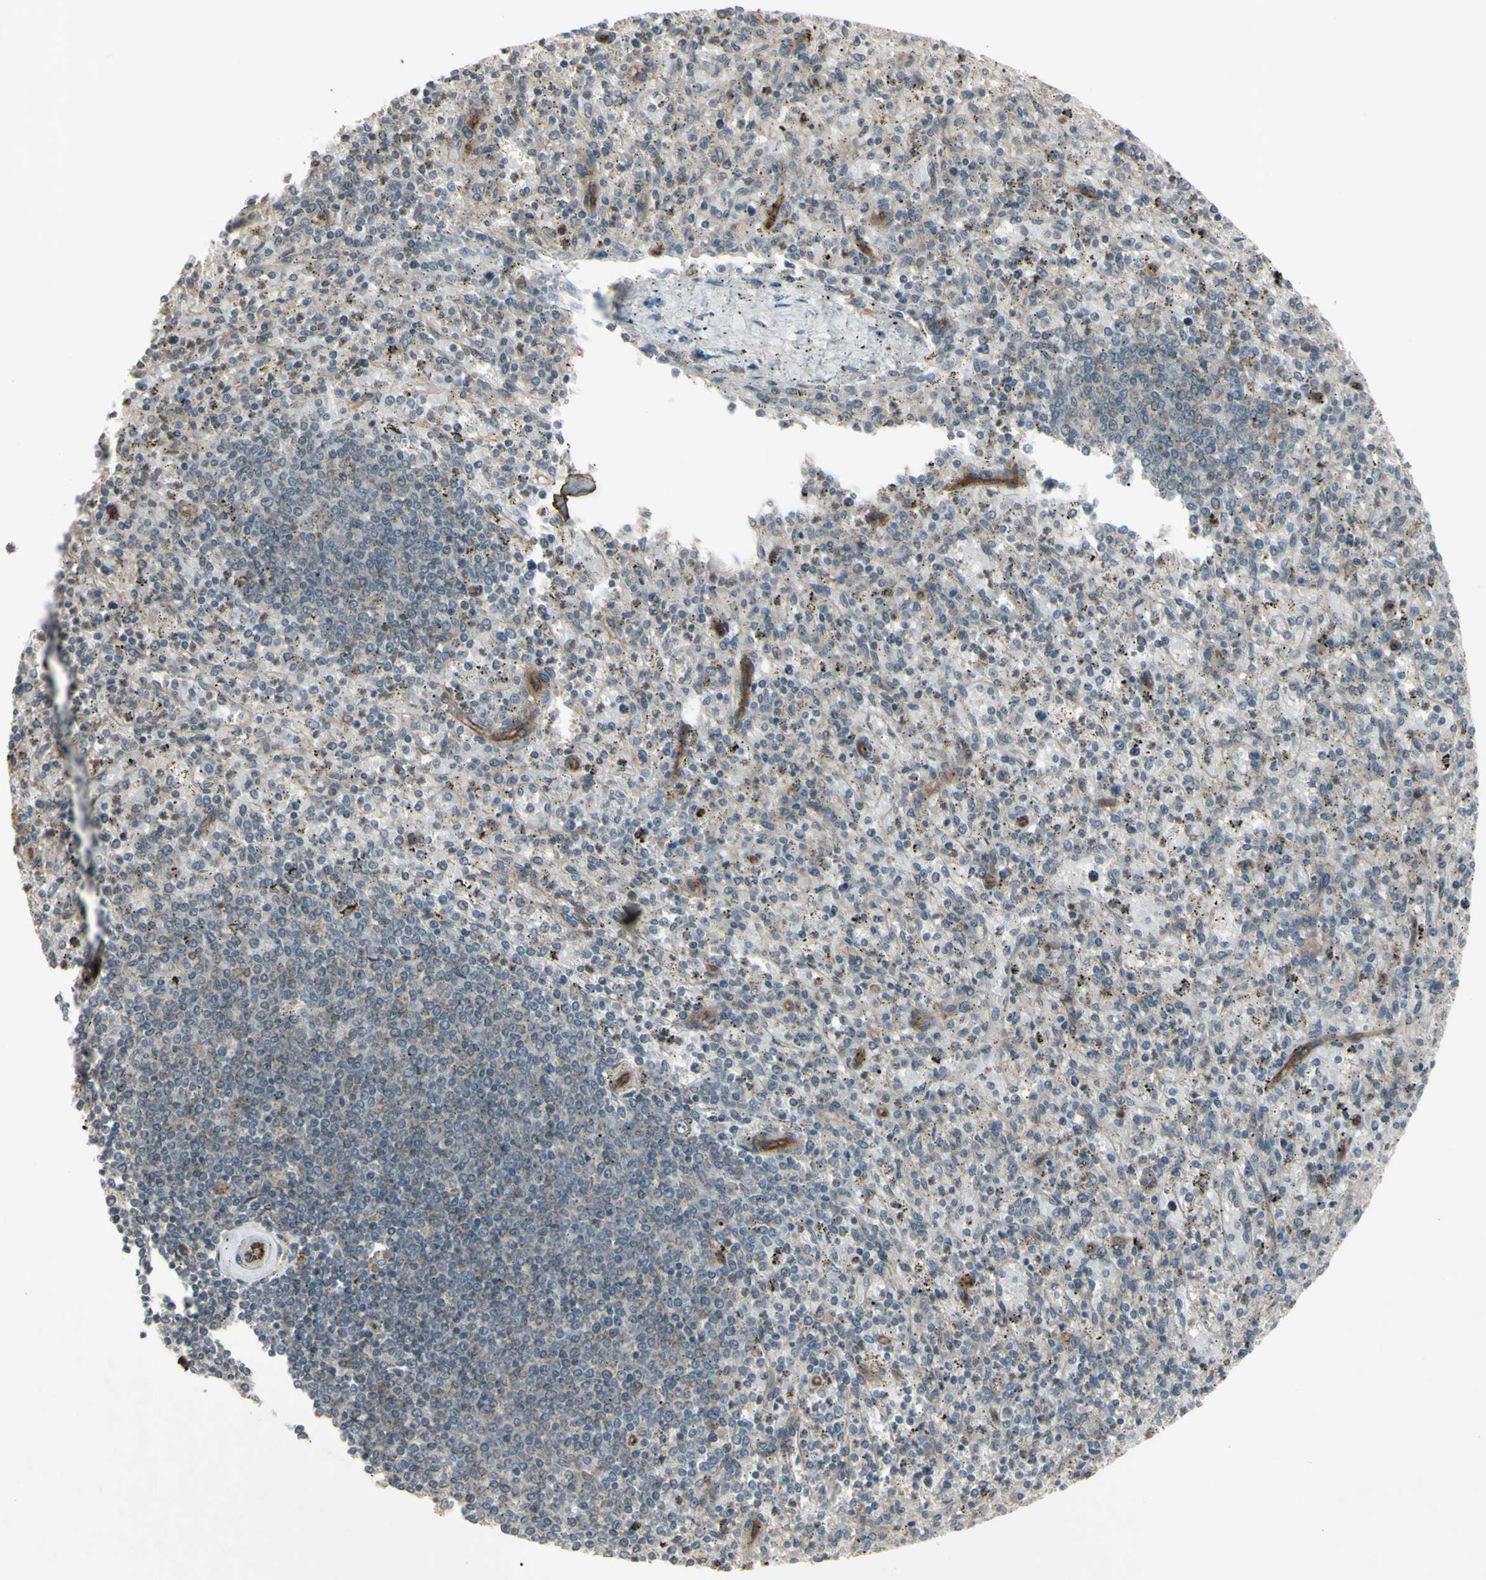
{"staining": {"intensity": "moderate", "quantity": "<25%", "location": "cytoplasmic/membranous"}, "tissue": "spleen", "cell_type": "Cells in red pulp", "image_type": "normal", "snomed": [{"axis": "morphology", "description": "Normal tissue, NOS"}, {"axis": "topography", "description": "Spleen"}], "caption": "Spleen was stained to show a protein in brown. There is low levels of moderate cytoplasmic/membranous positivity in approximately <25% of cells in red pulp. The staining was performed using DAB to visualize the protein expression in brown, while the nuclei were stained in blue with hematoxylin (Magnification: 20x).", "gene": "JAG1", "patient": {"sex": "male", "age": 72}}